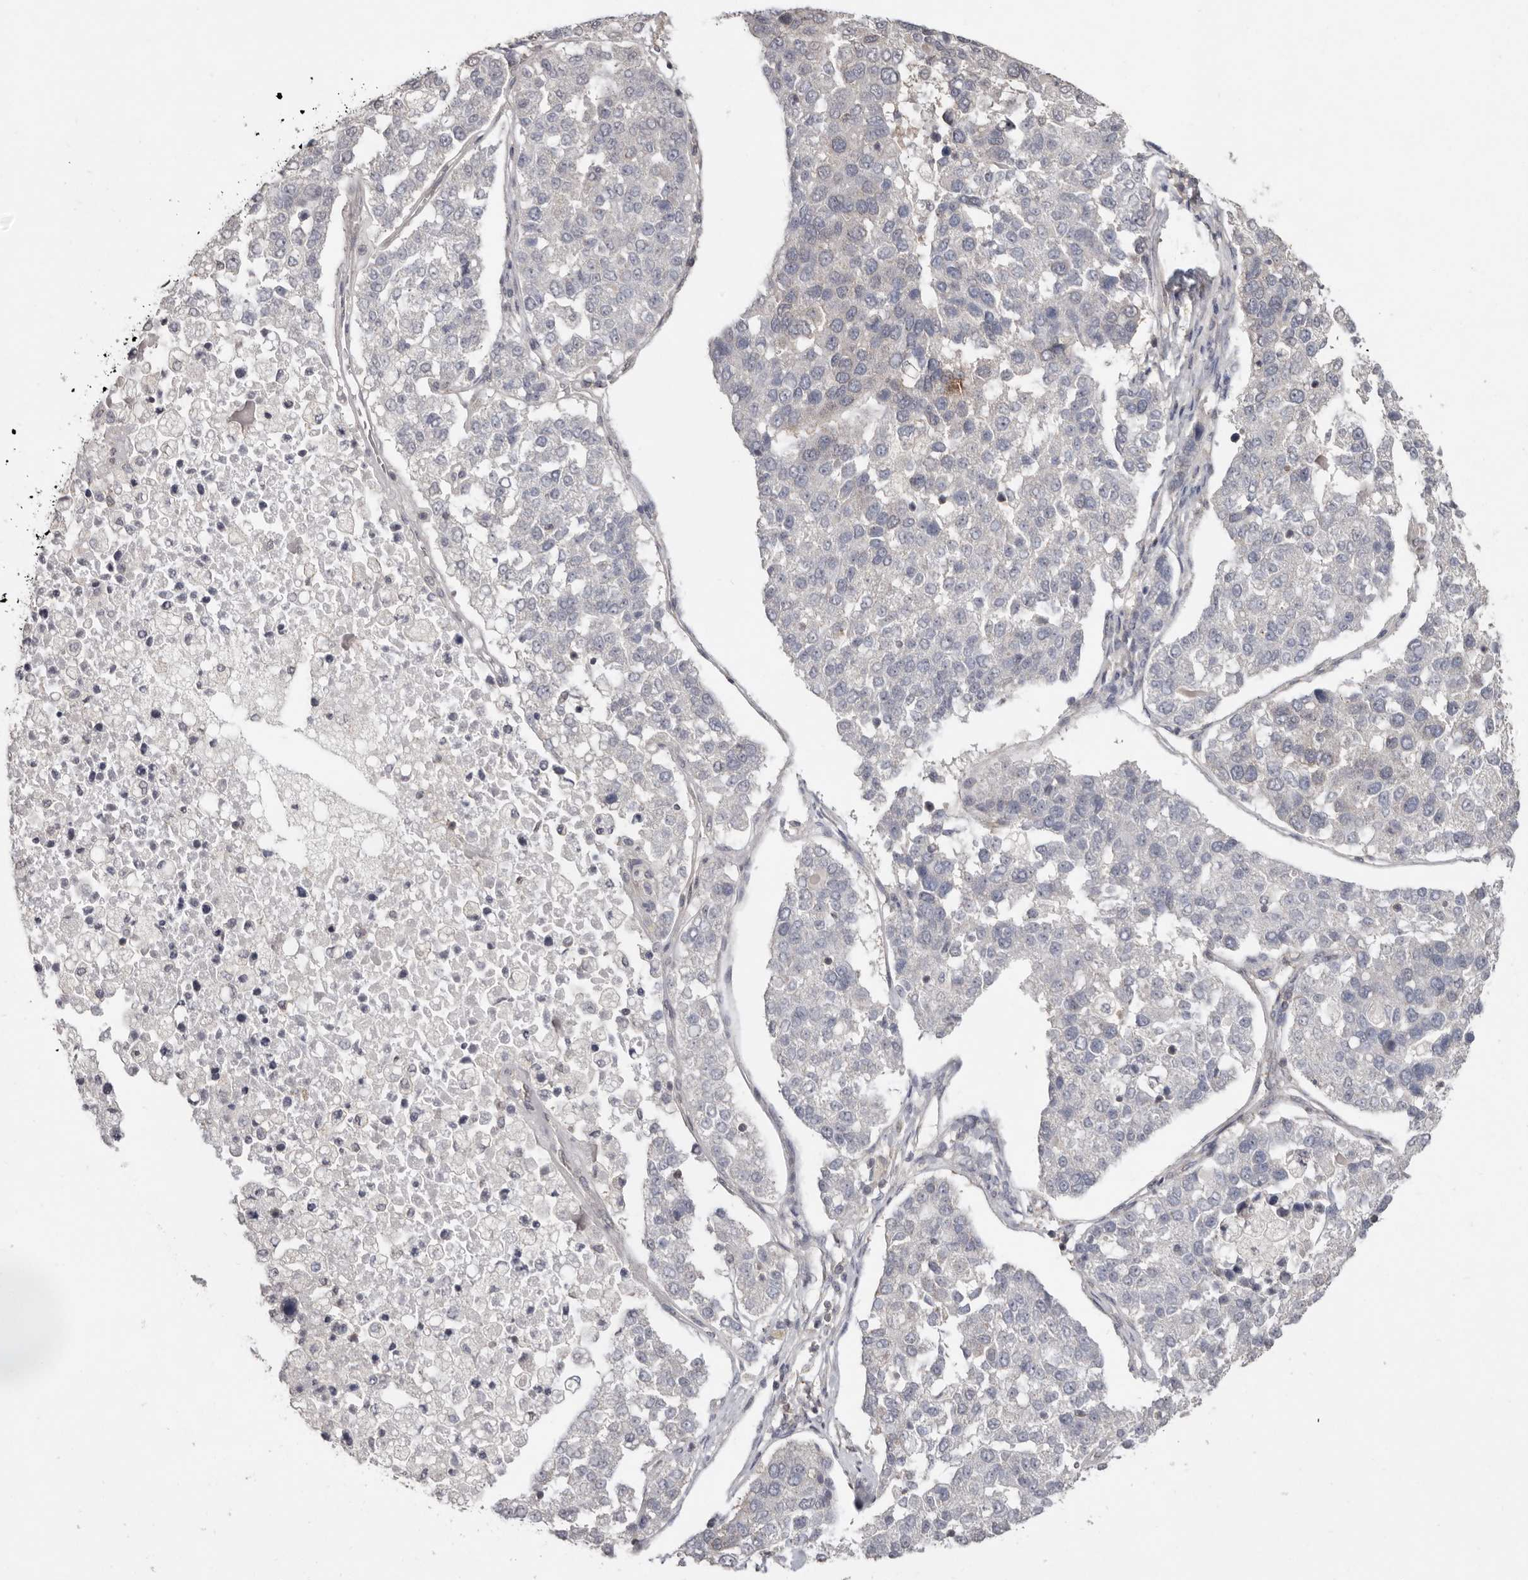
{"staining": {"intensity": "negative", "quantity": "none", "location": "none"}, "tissue": "pancreatic cancer", "cell_type": "Tumor cells", "image_type": "cancer", "snomed": [{"axis": "morphology", "description": "Adenocarcinoma, NOS"}, {"axis": "topography", "description": "Pancreas"}], "caption": "This micrograph is of pancreatic cancer stained with IHC to label a protein in brown with the nuclei are counter-stained blue. There is no staining in tumor cells.", "gene": "LINGO2", "patient": {"sex": "female", "age": 61}}